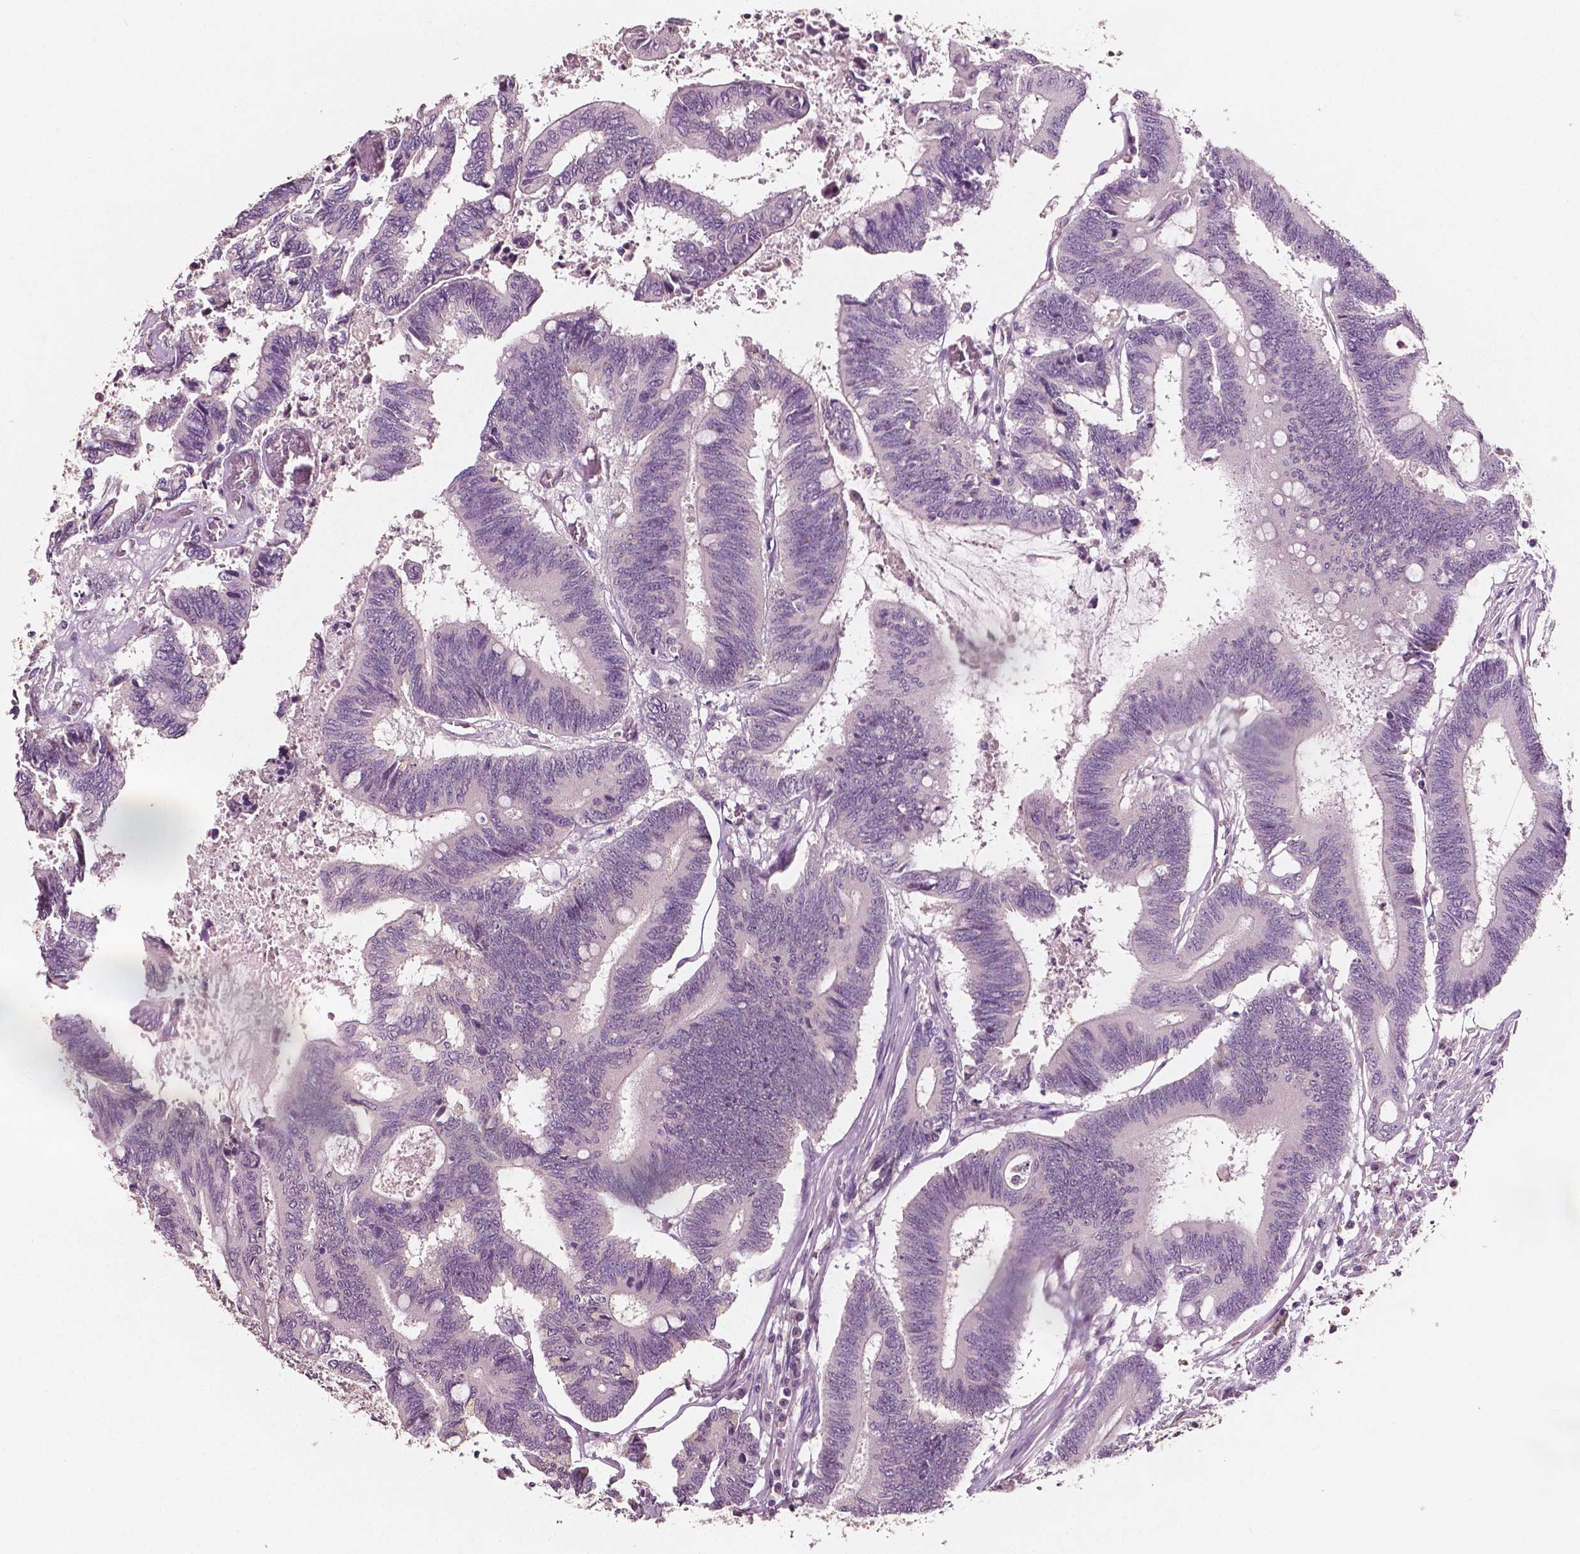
{"staining": {"intensity": "negative", "quantity": "none", "location": "none"}, "tissue": "colorectal cancer", "cell_type": "Tumor cells", "image_type": "cancer", "snomed": [{"axis": "morphology", "description": "Adenocarcinoma, NOS"}, {"axis": "topography", "description": "Rectum"}], "caption": "Immunohistochemistry (IHC) of human colorectal cancer shows no staining in tumor cells.", "gene": "PLA2R1", "patient": {"sex": "male", "age": 54}}